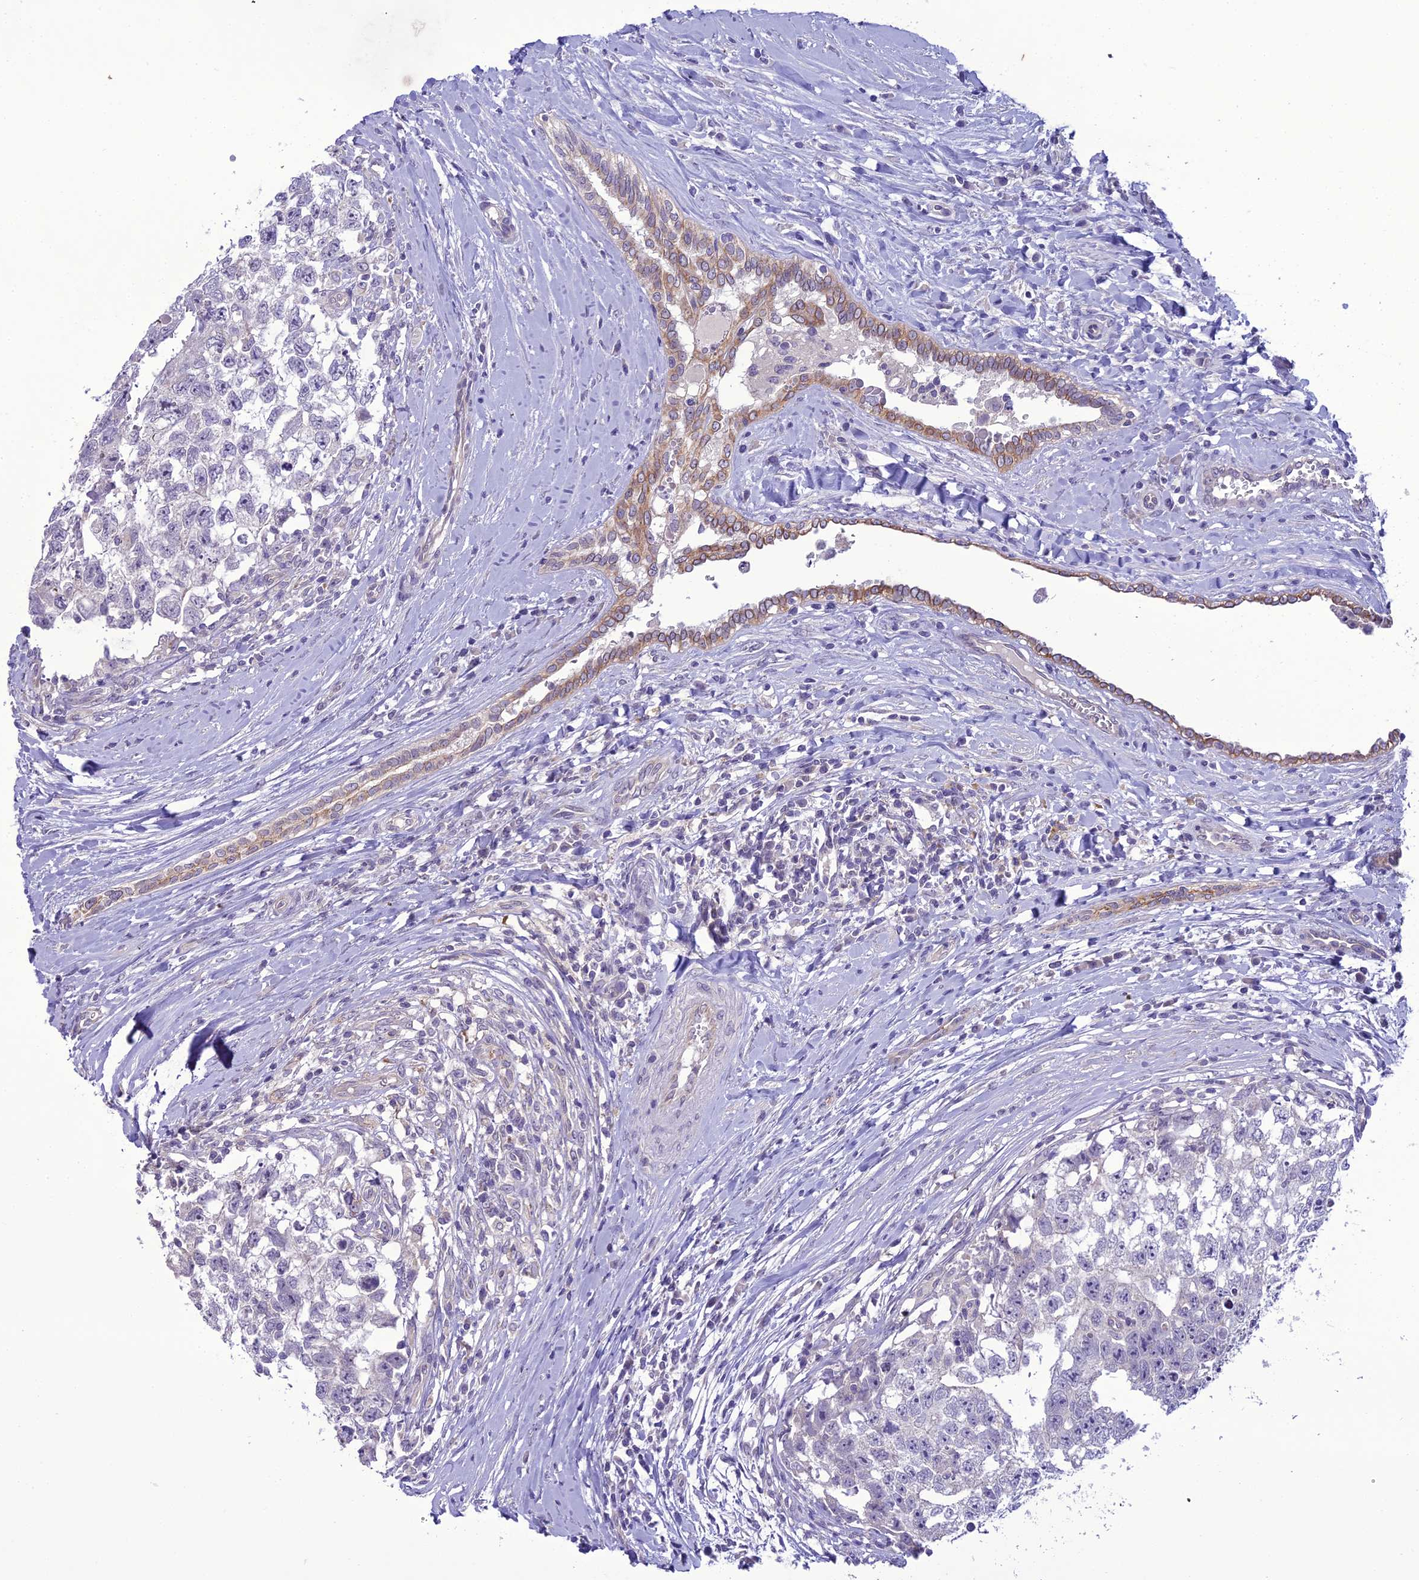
{"staining": {"intensity": "negative", "quantity": "none", "location": "none"}, "tissue": "testis cancer", "cell_type": "Tumor cells", "image_type": "cancer", "snomed": [{"axis": "morphology", "description": "Seminoma, NOS"}, {"axis": "morphology", "description": "Carcinoma, Embryonal, NOS"}, {"axis": "topography", "description": "Testis"}], "caption": "Photomicrograph shows no protein expression in tumor cells of testis cancer tissue. (DAB IHC visualized using brightfield microscopy, high magnification).", "gene": "SCRT1", "patient": {"sex": "male", "age": 29}}